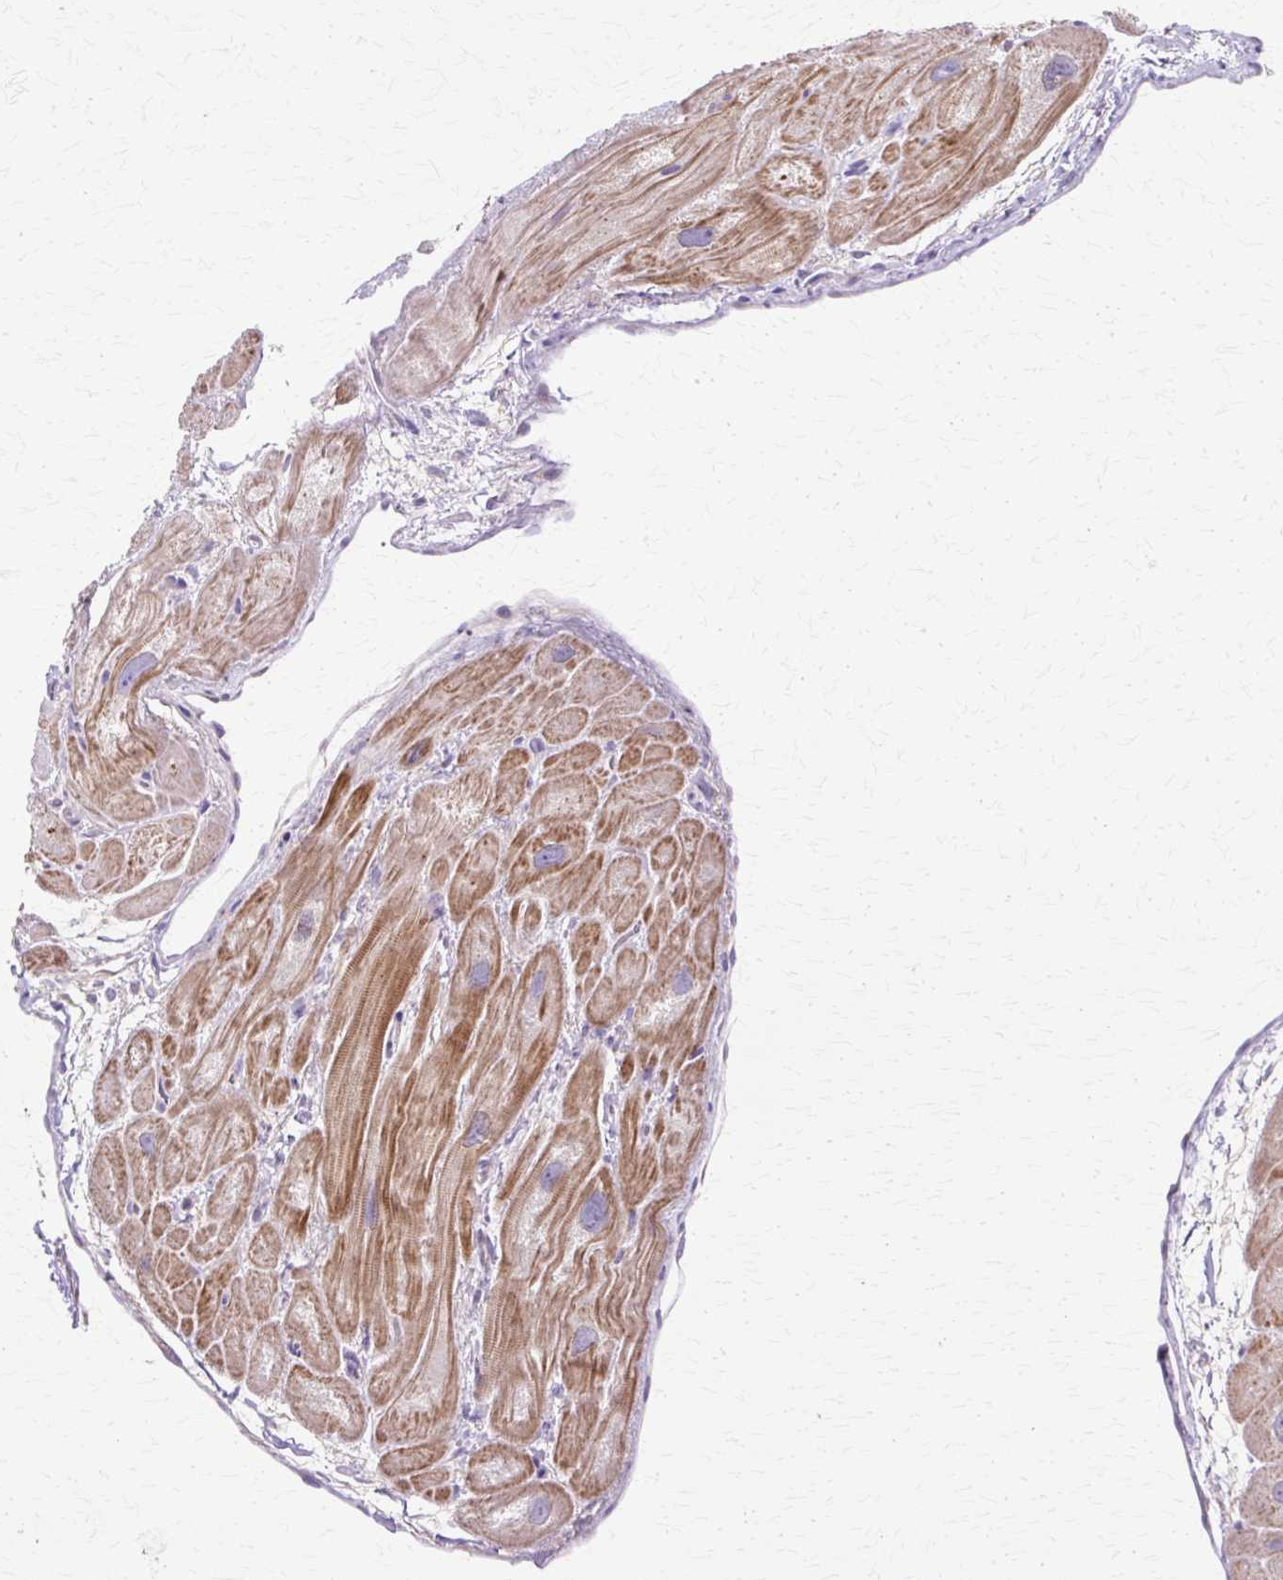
{"staining": {"intensity": "moderate", "quantity": "25%-75%", "location": "cytoplasmic/membranous"}, "tissue": "heart muscle", "cell_type": "Cardiomyocytes", "image_type": "normal", "snomed": [{"axis": "morphology", "description": "Normal tissue, NOS"}, {"axis": "topography", "description": "Heart"}], "caption": "DAB (3,3'-diaminobenzidine) immunohistochemical staining of benign human heart muscle reveals moderate cytoplasmic/membranous protein staining in approximately 25%-75% of cardiomyocytes.", "gene": "TBC1D3B", "patient": {"sex": "male", "age": 49}}